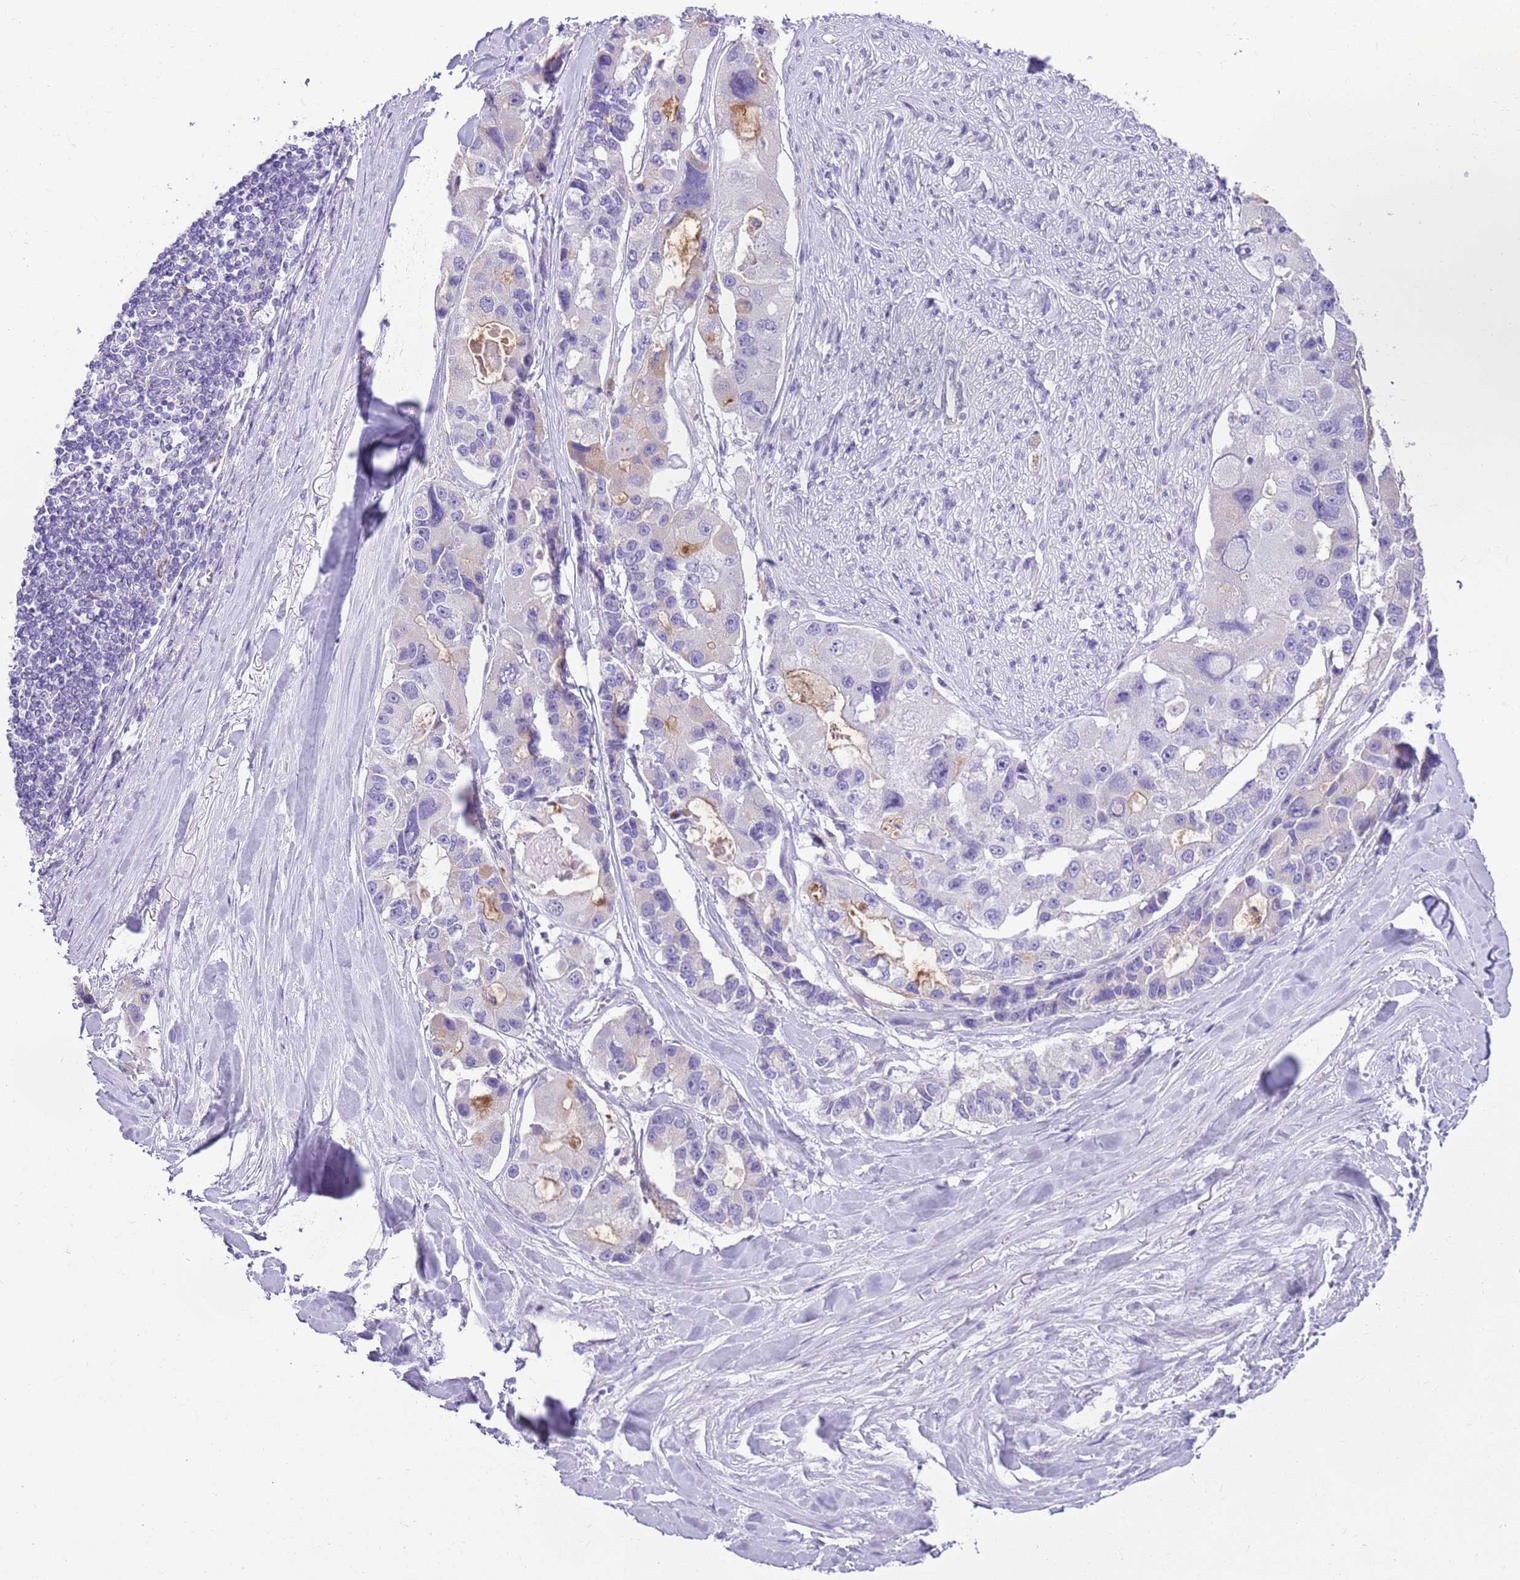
{"staining": {"intensity": "negative", "quantity": "none", "location": "none"}, "tissue": "lung cancer", "cell_type": "Tumor cells", "image_type": "cancer", "snomed": [{"axis": "morphology", "description": "Adenocarcinoma, NOS"}, {"axis": "topography", "description": "Lung"}], "caption": "Protein analysis of lung cancer shows no significant expression in tumor cells.", "gene": "ZNF697", "patient": {"sex": "female", "age": 54}}